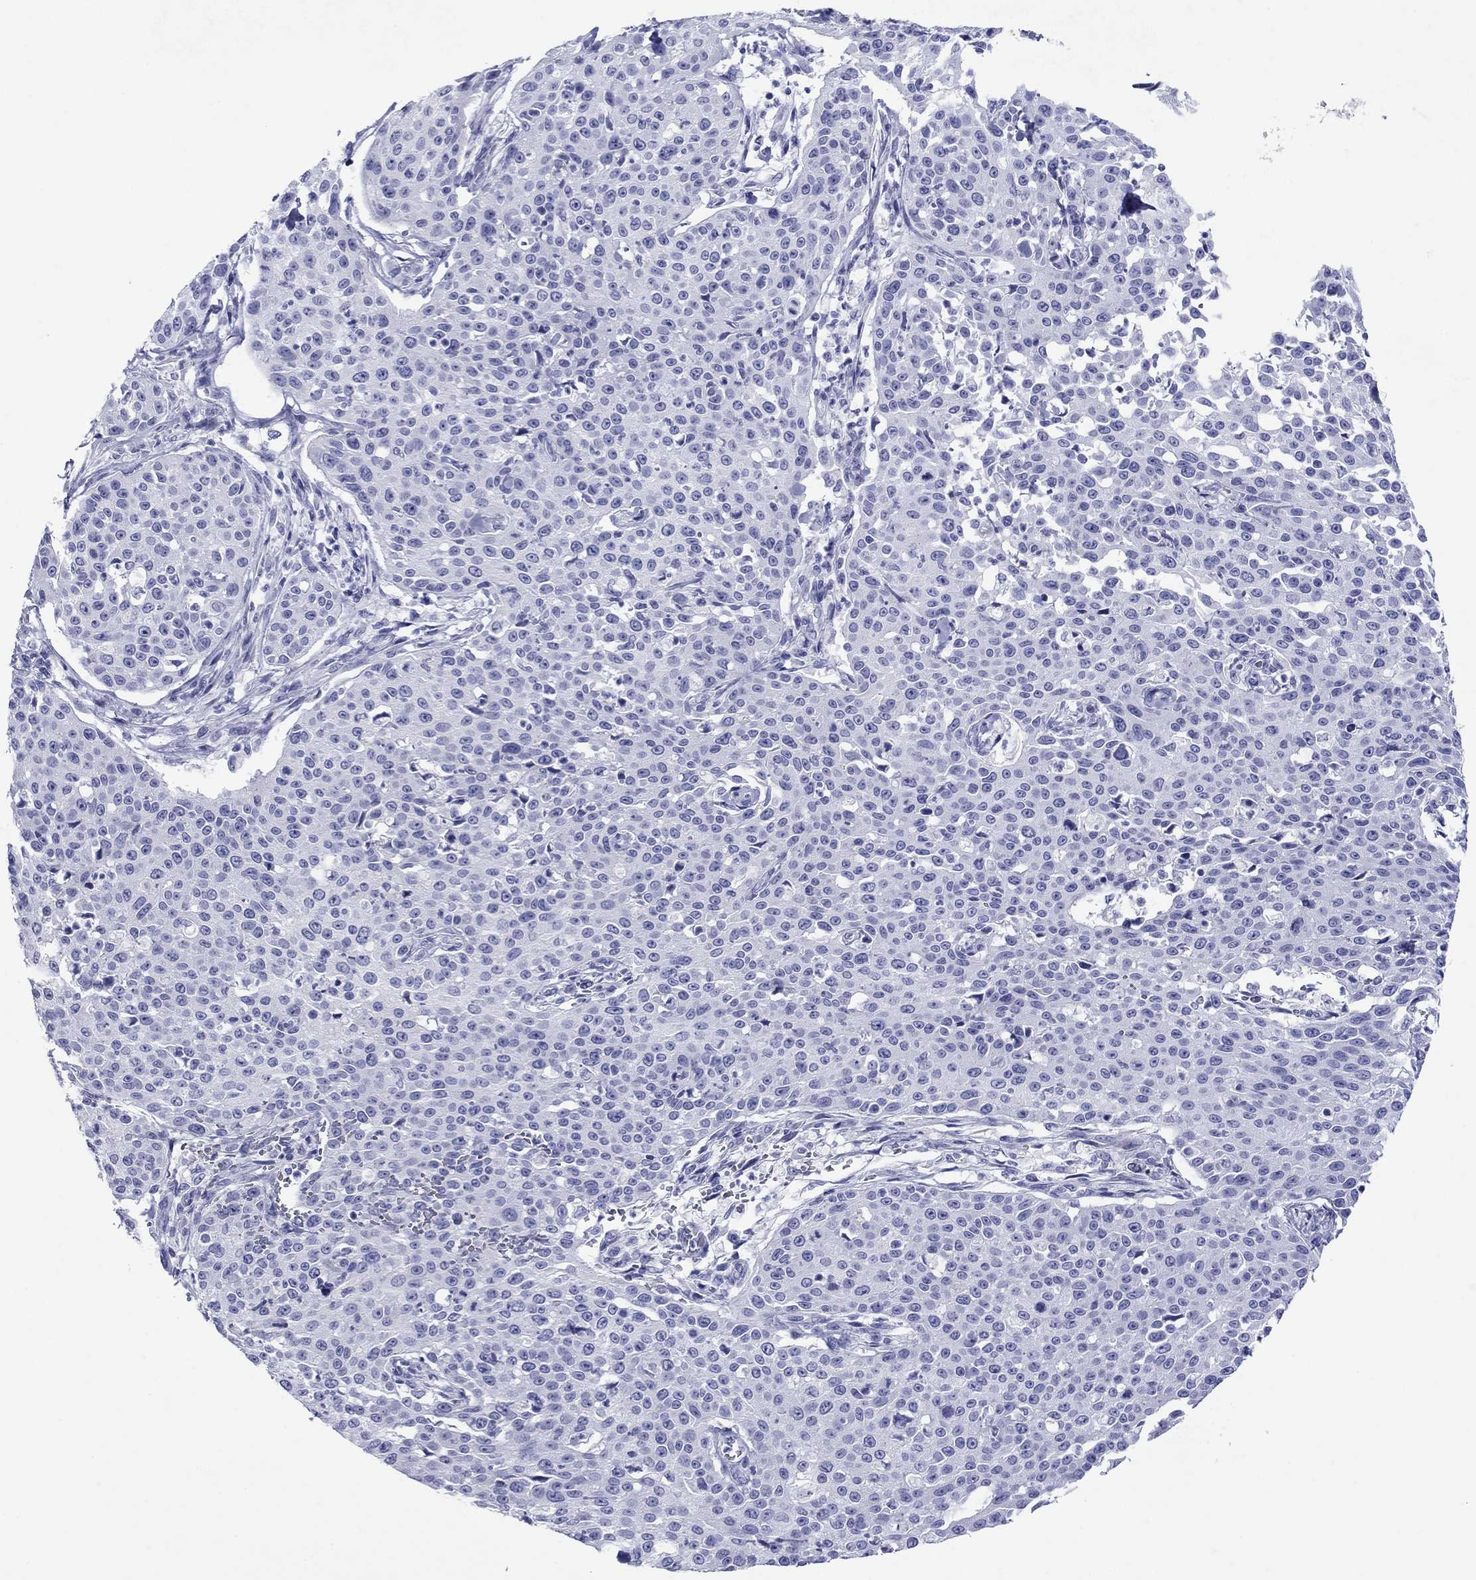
{"staining": {"intensity": "negative", "quantity": "none", "location": "none"}, "tissue": "cervical cancer", "cell_type": "Tumor cells", "image_type": "cancer", "snomed": [{"axis": "morphology", "description": "Squamous cell carcinoma, NOS"}, {"axis": "topography", "description": "Cervix"}], "caption": "DAB immunohistochemical staining of human cervical squamous cell carcinoma exhibits no significant staining in tumor cells.", "gene": "ATP4A", "patient": {"sex": "female", "age": 26}}